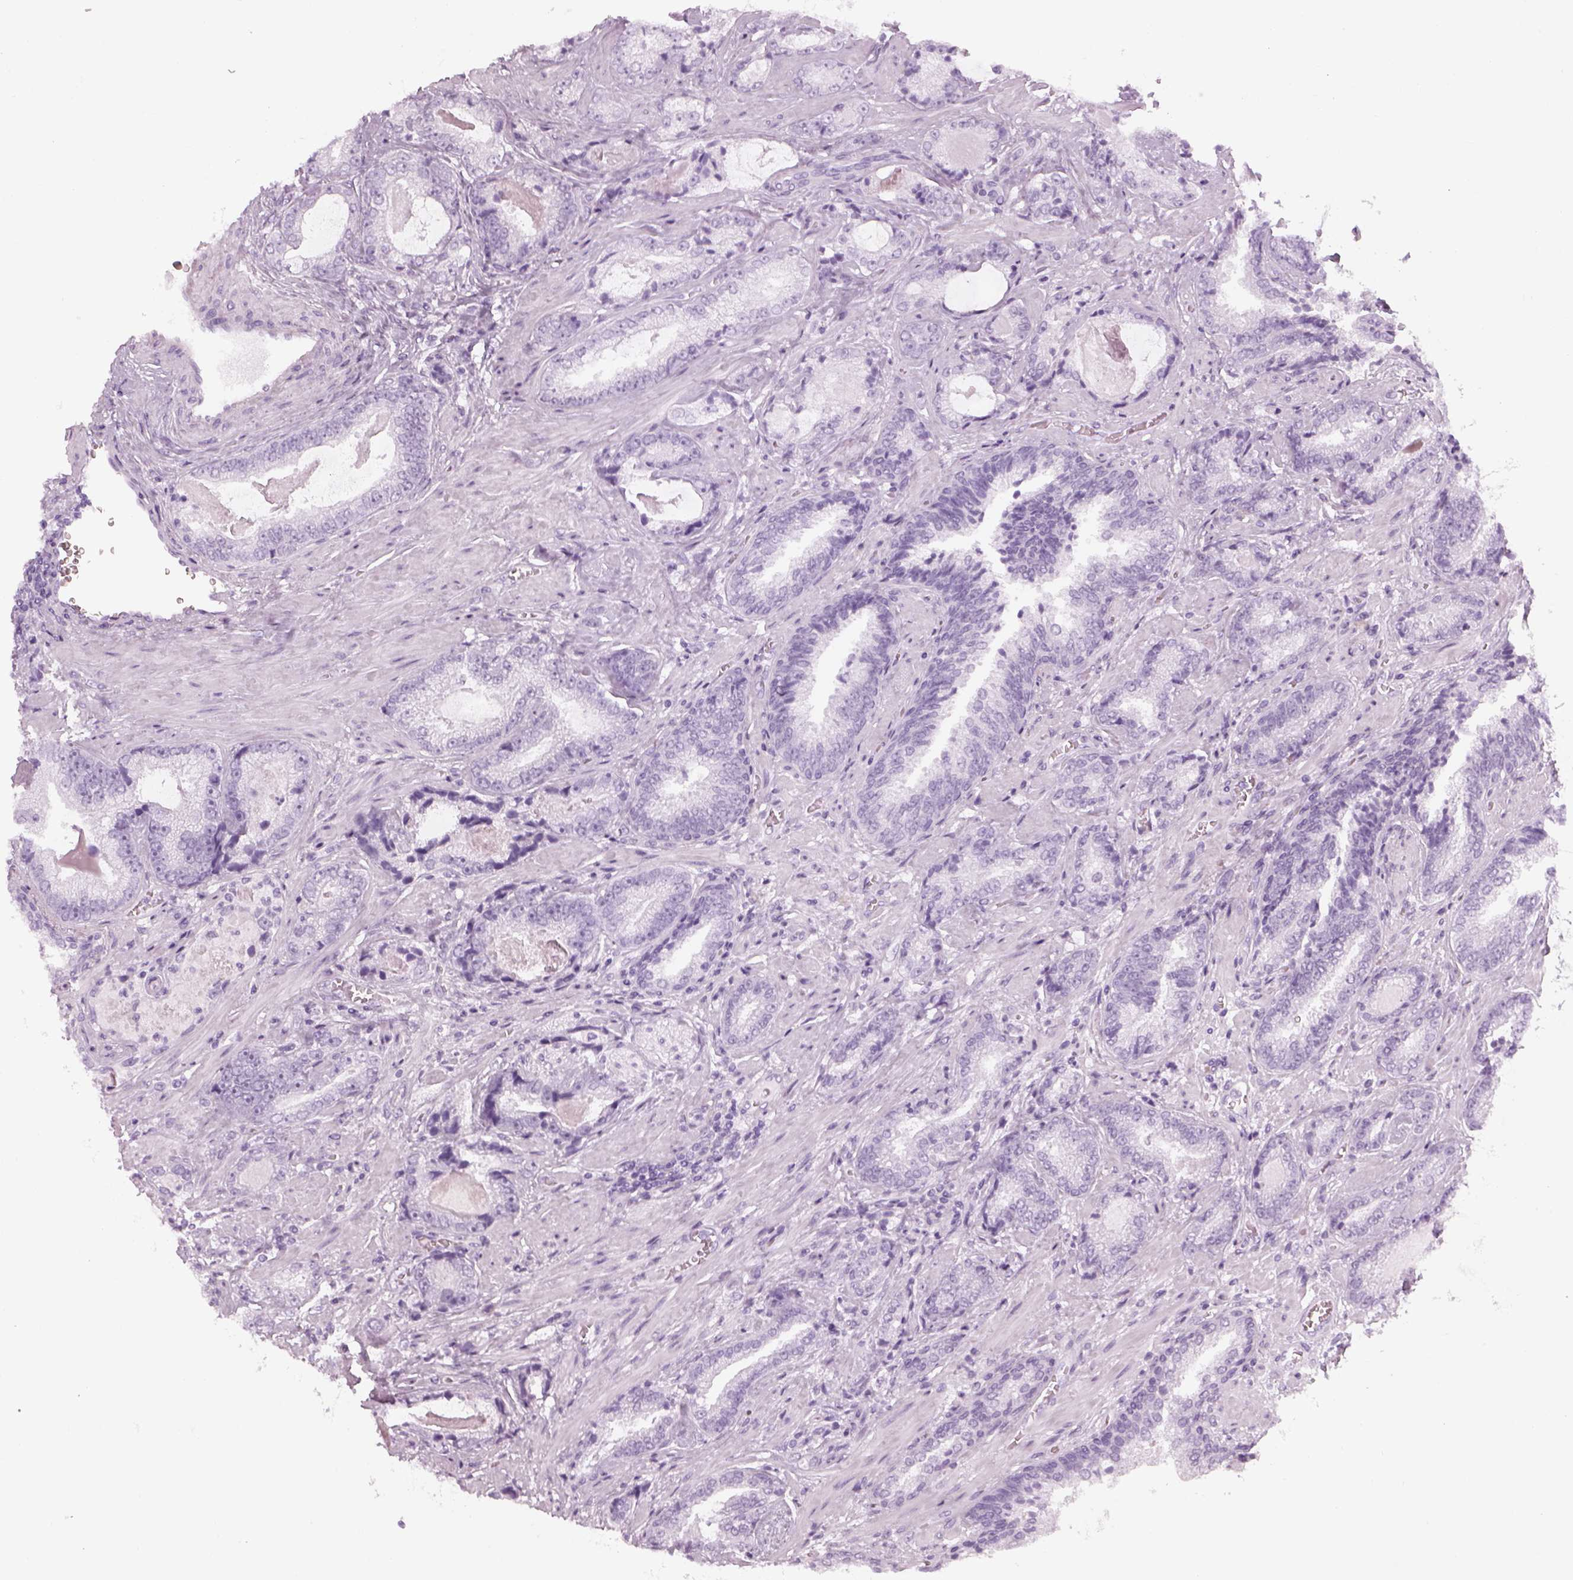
{"staining": {"intensity": "negative", "quantity": "none", "location": "none"}, "tissue": "prostate cancer", "cell_type": "Tumor cells", "image_type": "cancer", "snomed": [{"axis": "morphology", "description": "Adenocarcinoma, Low grade"}, {"axis": "topography", "description": "Prostate"}], "caption": "Immunohistochemical staining of adenocarcinoma (low-grade) (prostate) reveals no significant positivity in tumor cells. (Brightfield microscopy of DAB (3,3'-diaminobenzidine) IHC at high magnification).", "gene": "PABPC1L2B", "patient": {"sex": "male", "age": 61}}